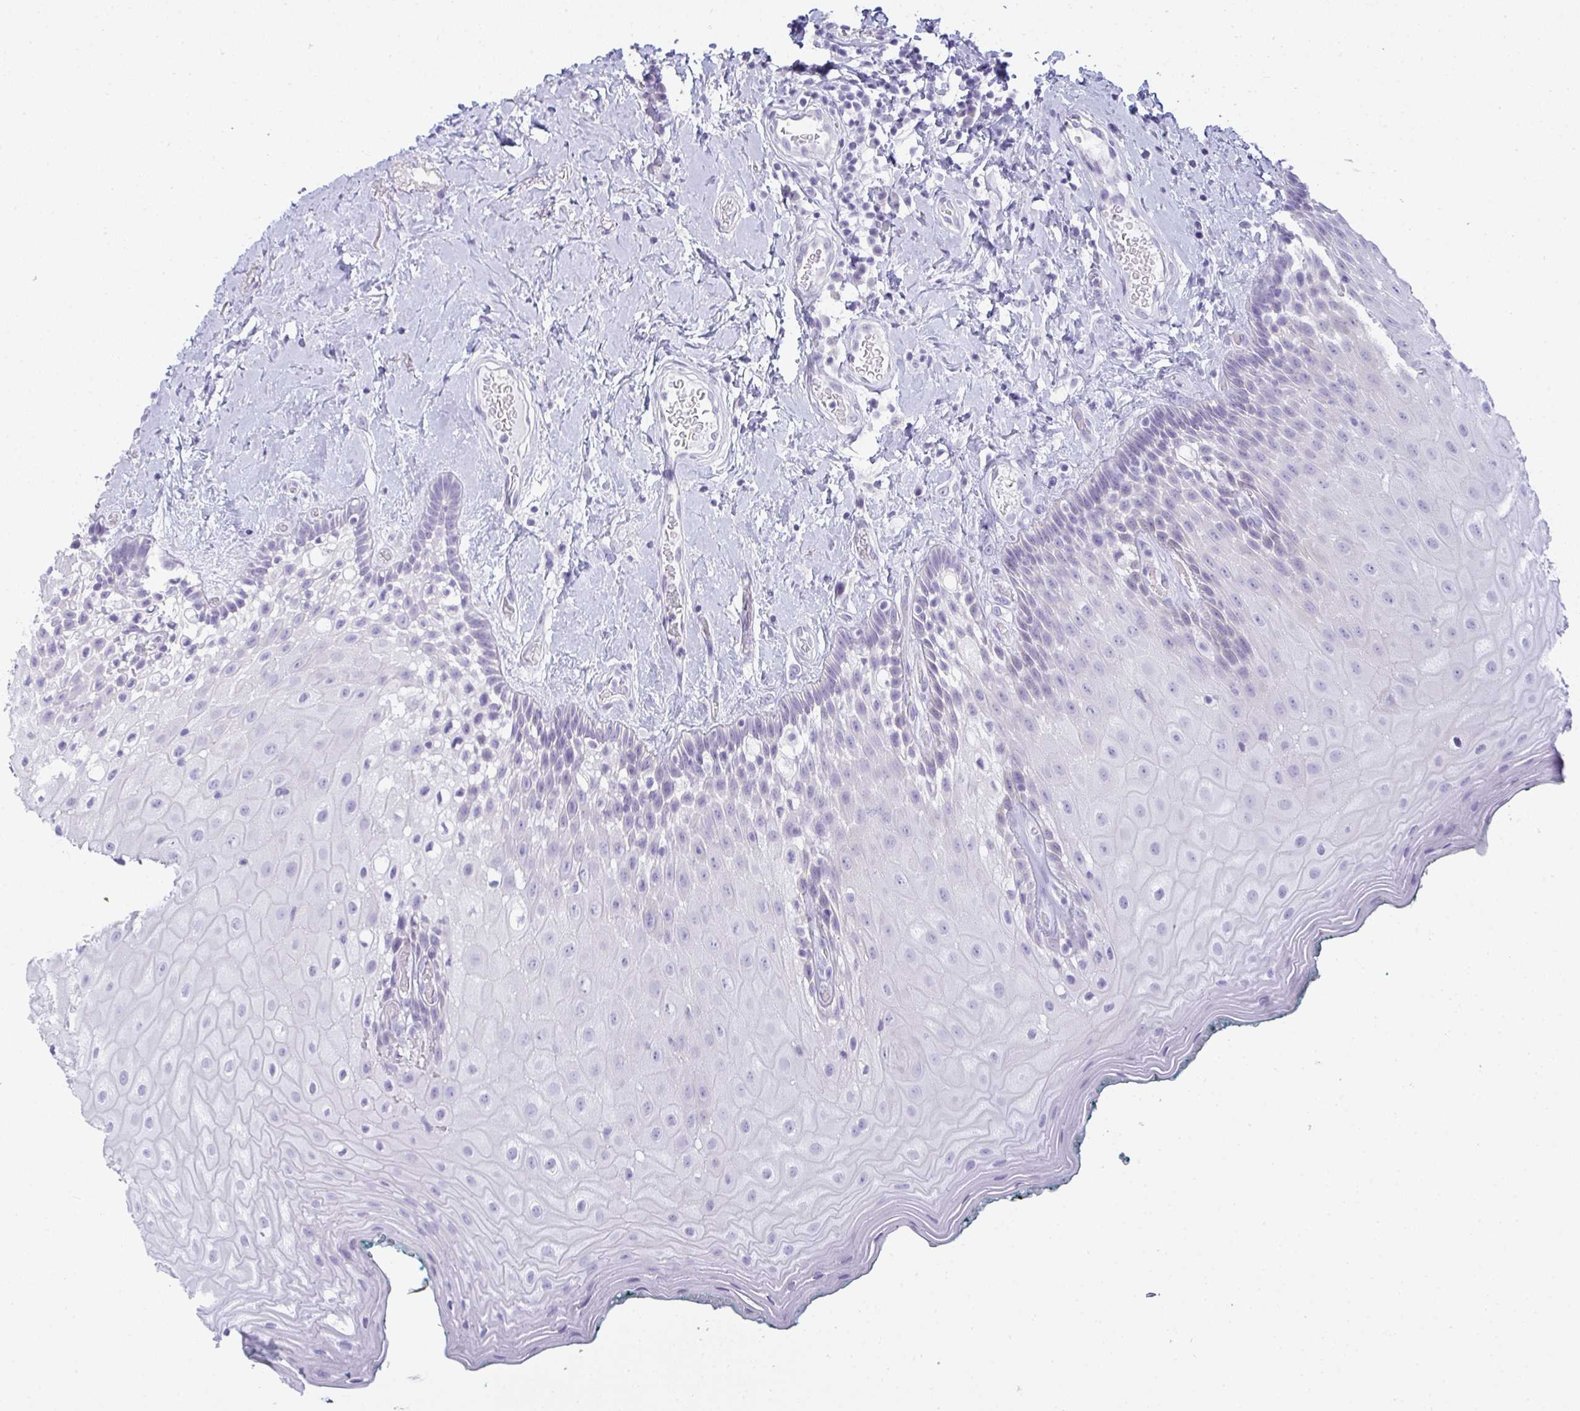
{"staining": {"intensity": "negative", "quantity": "none", "location": "none"}, "tissue": "oral mucosa", "cell_type": "Squamous epithelial cells", "image_type": "normal", "snomed": [{"axis": "morphology", "description": "Normal tissue, NOS"}, {"axis": "morphology", "description": "Squamous cell carcinoma, NOS"}, {"axis": "topography", "description": "Oral tissue"}, {"axis": "topography", "description": "Head-Neck"}], "caption": "DAB (3,3'-diaminobenzidine) immunohistochemical staining of unremarkable human oral mucosa reveals no significant expression in squamous epithelial cells. (DAB (3,3'-diaminobenzidine) immunohistochemistry visualized using brightfield microscopy, high magnification).", "gene": "GSDMB", "patient": {"sex": "male", "age": 64}}